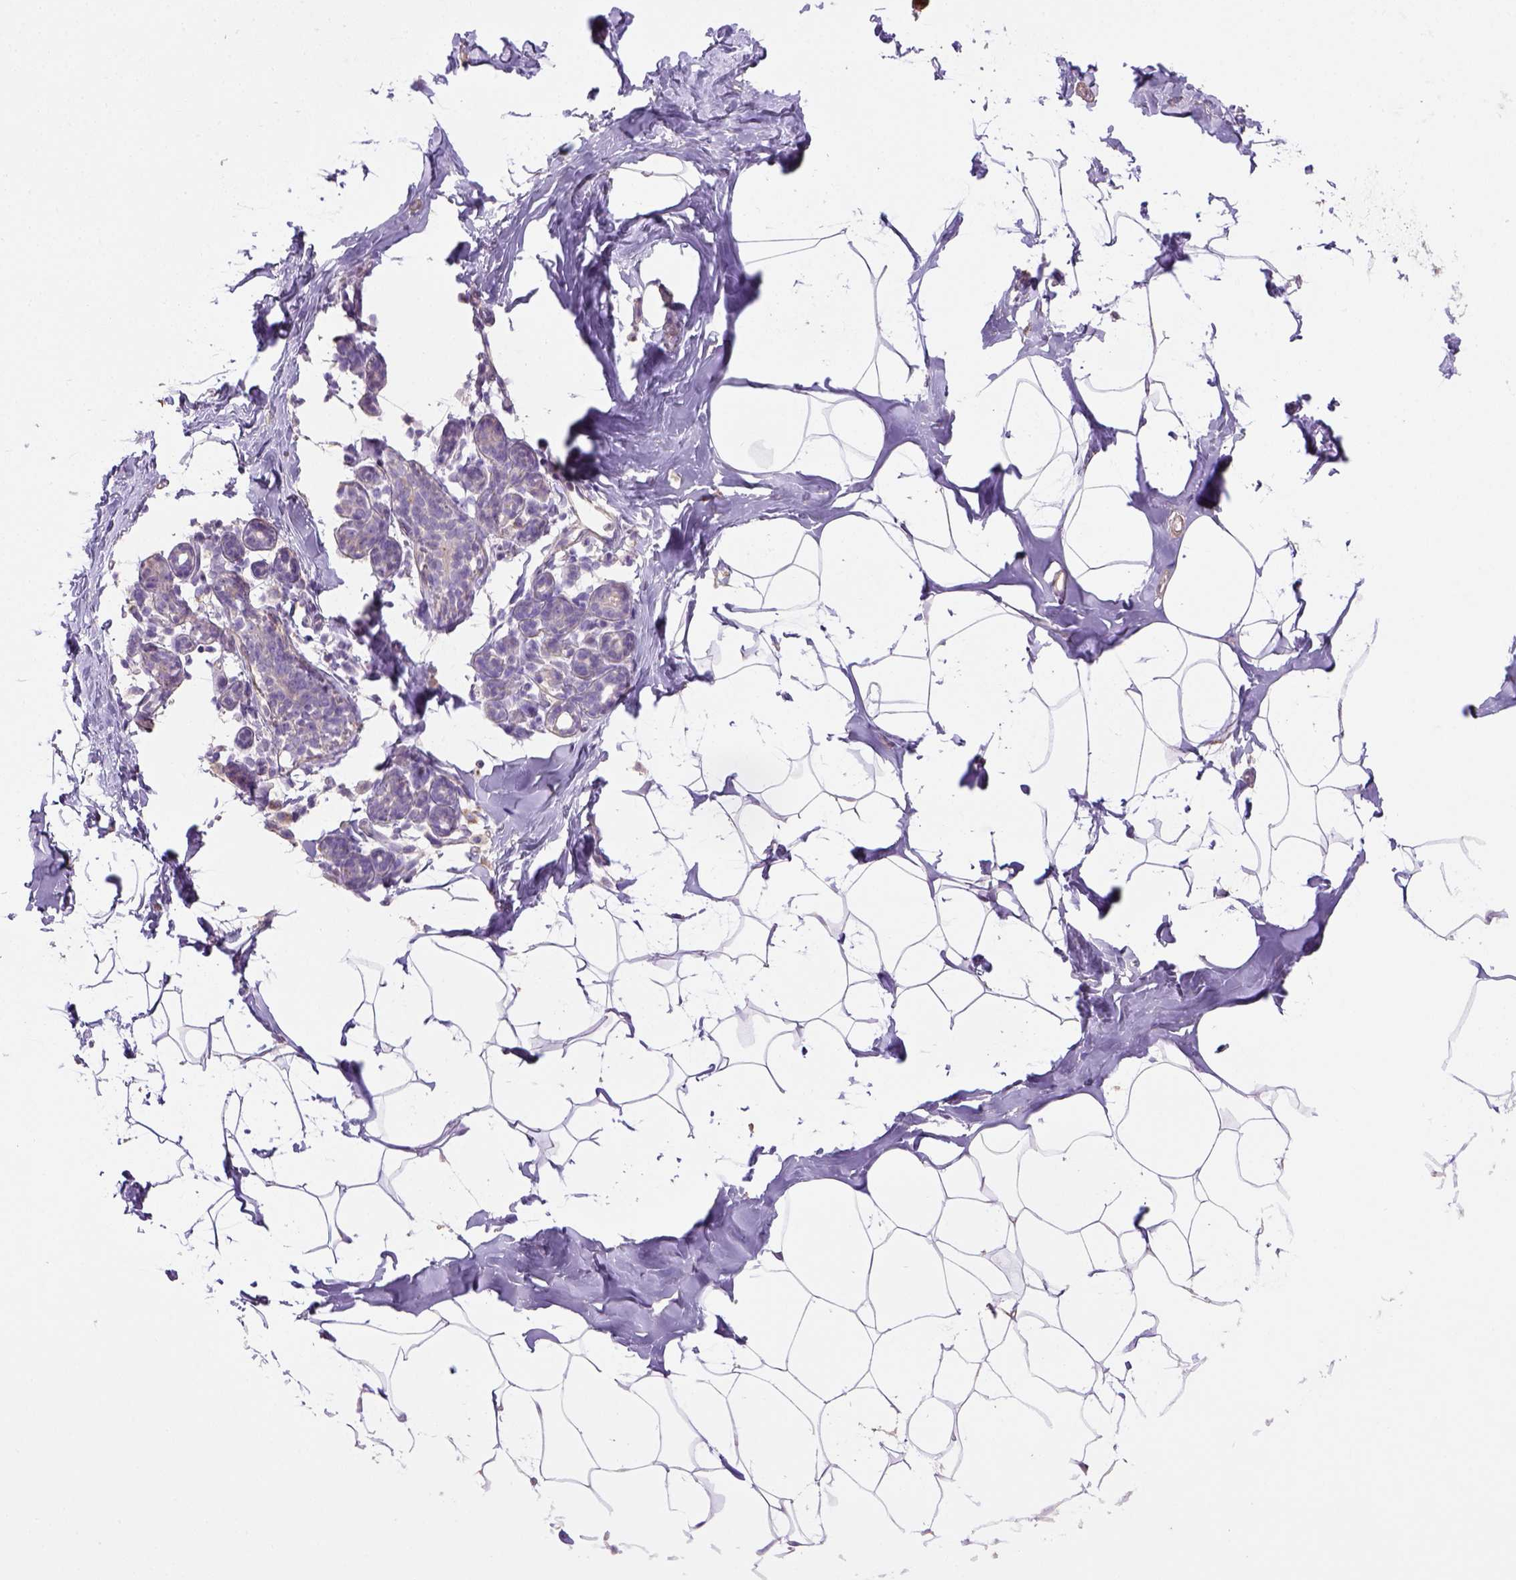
{"staining": {"intensity": "negative", "quantity": "none", "location": "none"}, "tissue": "breast", "cell_type": "Adipocytes", "image_type": "normal", "snomed": [{"axis": "morphology", "description": "Normal tissue, NOS"}, {"axis": "topography", "description": "Breast"}], "caption": "Immunohistochemistry (IHC) of unremarkable human breast displays no expression in adipocytes.", "gene": "HTRA1", "patient": {"sex": "female", "age": 32}}